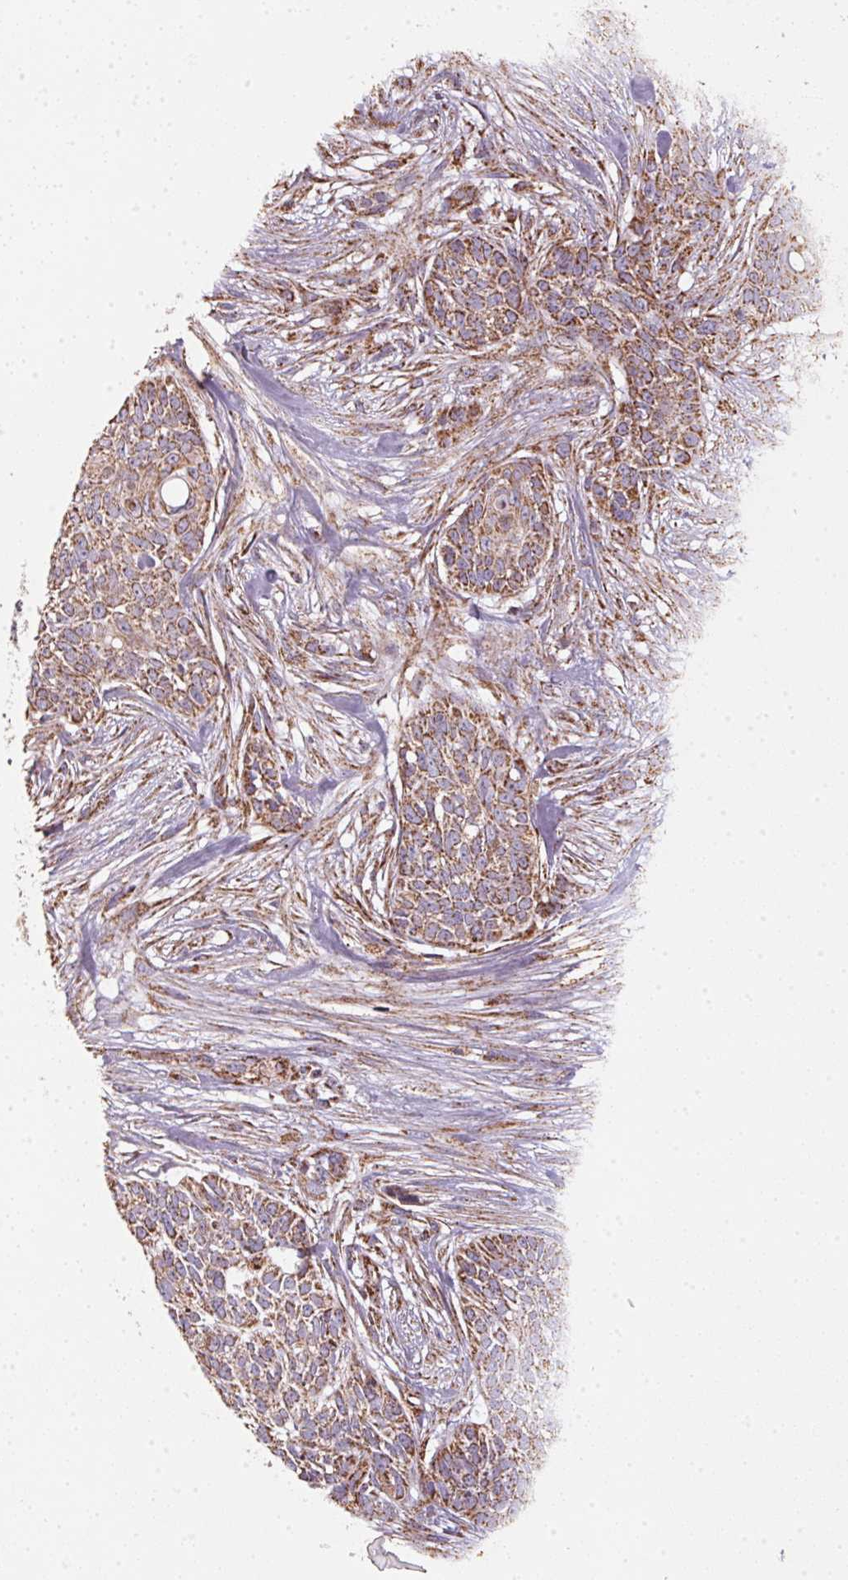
{"staining": {"intensity": "moderate", "quantity": ">75%", "location": "cytoplasmic/membranous"}, "tissue": "skin cancer", "cell_type": "Tumor cells", "image_type": "cancer", "snomed": [{"axis": "morphology", "description": "Basal cell carcinoma"}, {"axis": "topography", "description": "Skin"}], "caption": "Immunohistochemical staining of skin cancer shows moderate cytoplasmic/membranous protein expression in approximately >75% of tumor cells.", "gene": "NDUFS2", "patient": {"sex": "male", "age": 74}}